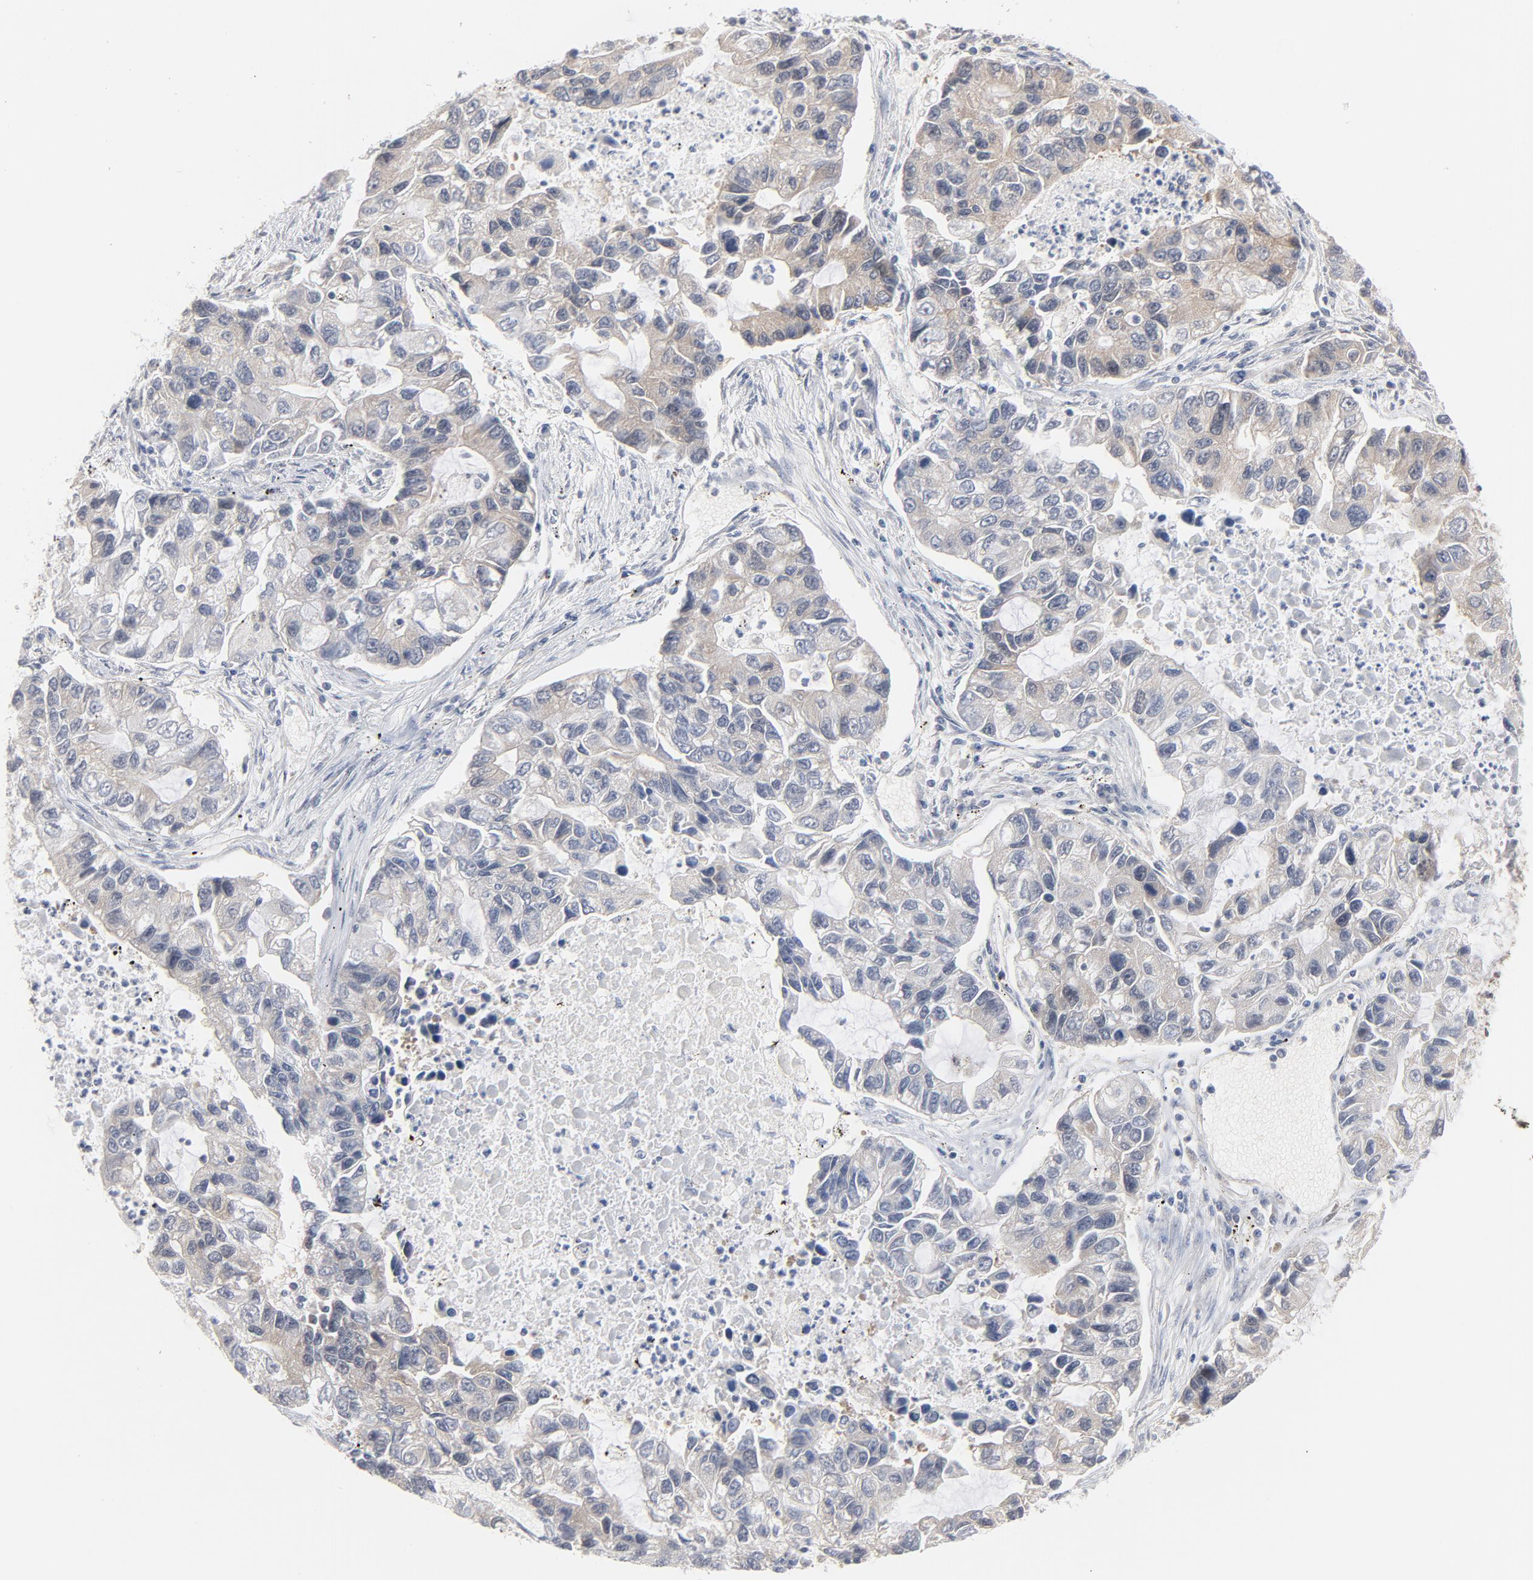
{"staining": {"intensity": "negative", "quantity": "none", "location": "none"}, "tissue": "lung cancer", "cell_type": "Tumor cells", "image_type": "cancer", "snomed": [{"axis": "morphology", "description": "Adenocarcinoma, NOS"}, {"axis": "topography", "description": "Lung"}], "caption": "The histopathology image shows no staining of tumor cells in lung cancer (adenocarcinoma). Brightfield microscopy of immunohistochemistry (IHC) stained with DAB (3,3'-diaminobenzidine) (brown) and hematoxylin (blue), captured at high magnification.", "gene": "UBL4A", "patient": {"sex": "female", "age": 51}}